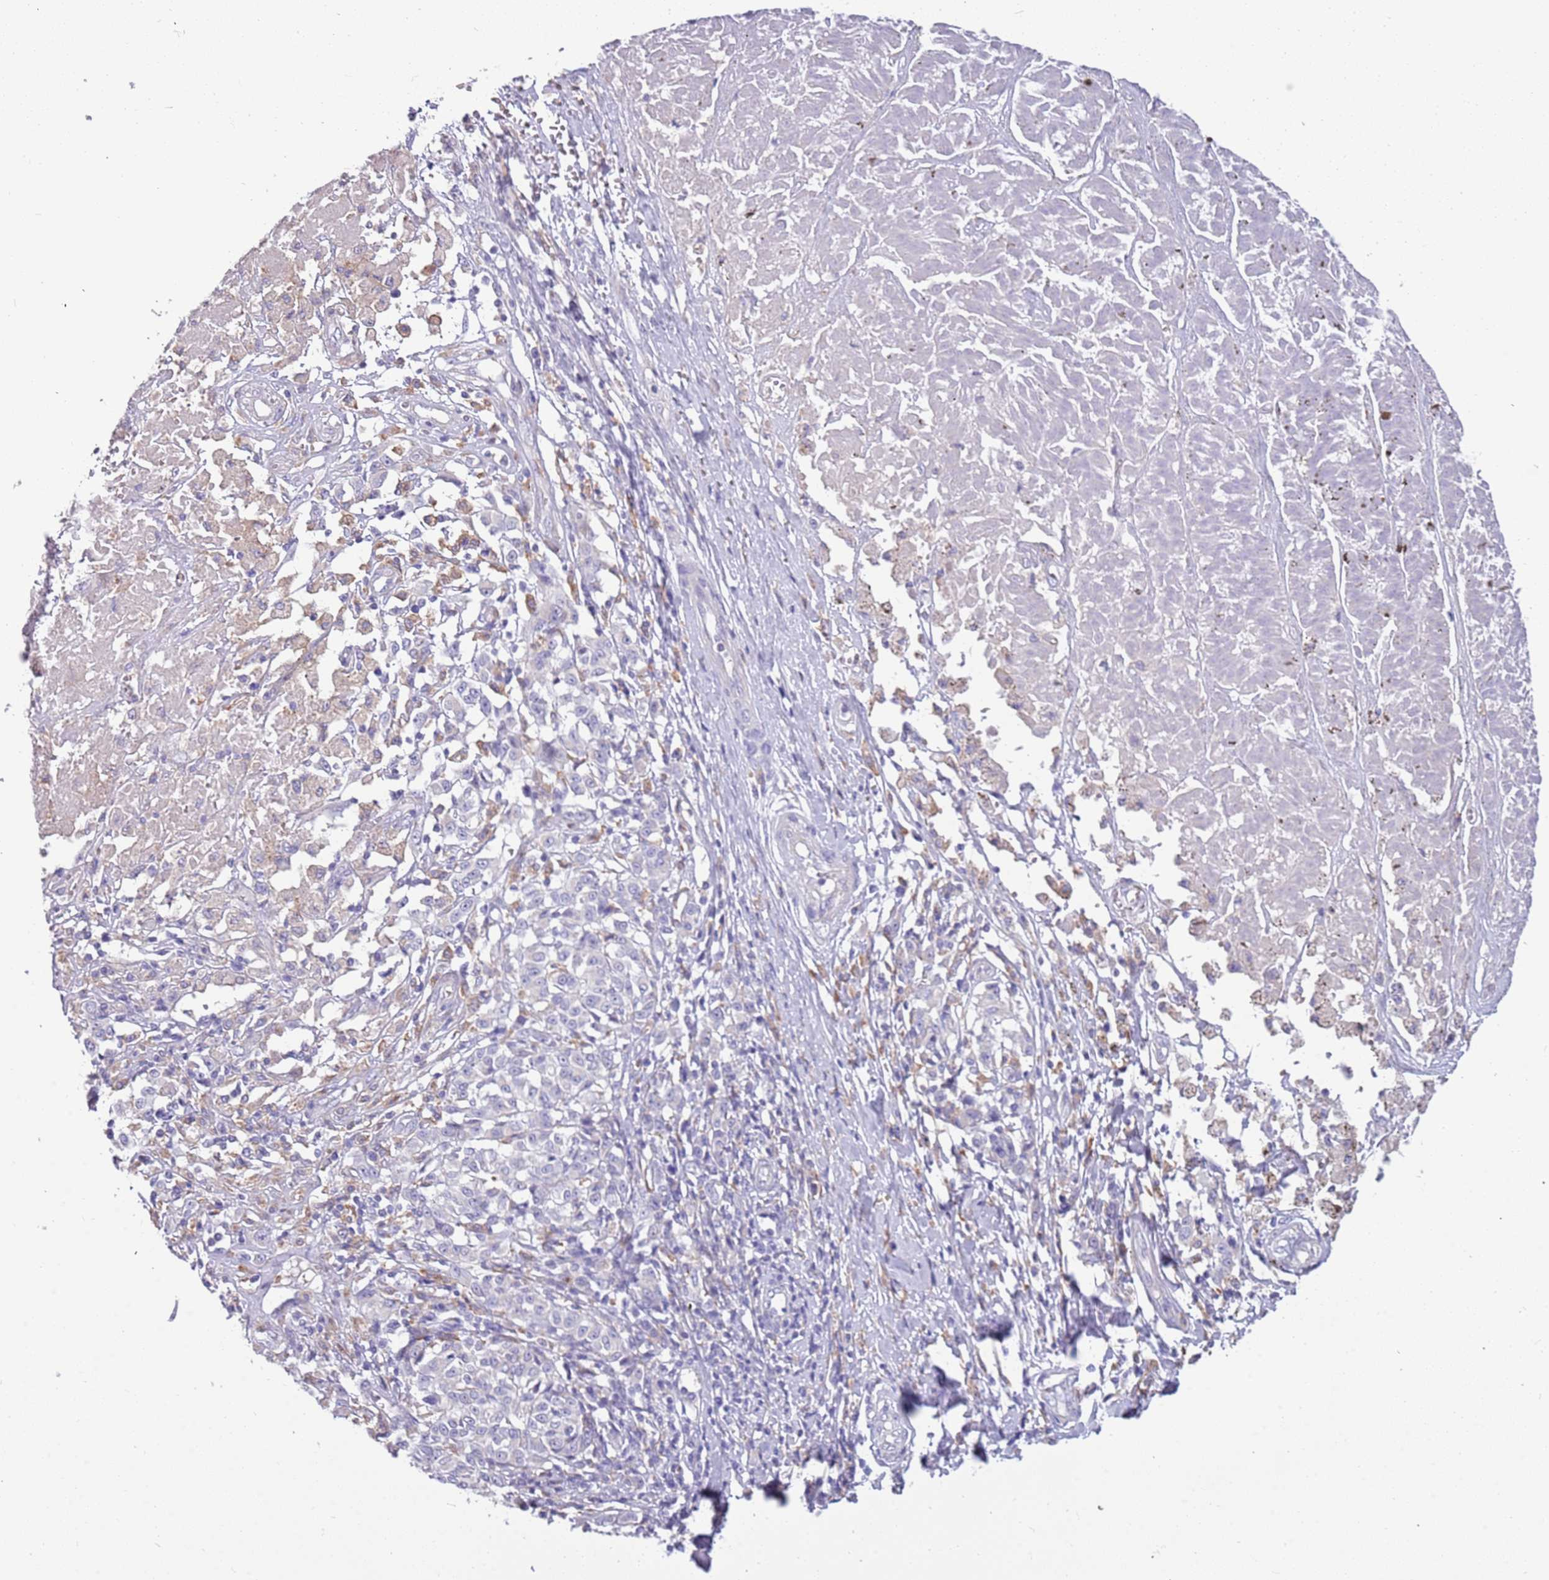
{"staining": {"intensity": "negative", "quantity": "none", "location": "none"}, "tissue": "melanoma", "cell_type": "Tumor cells", "image_type": "cancer", "snomed": [{"axis": "morphology", "description": "Malignant melanoma, NOS"}, {"axis": "topography", "description": "Skin"}], "caption": "Immunohistochemistry photomicrograph of human melanoma stained for a protein (brown), which exhibits no expression in tumor cells.", "gene": "RHCG", "patient": {"sex": "female", "age": 72}}